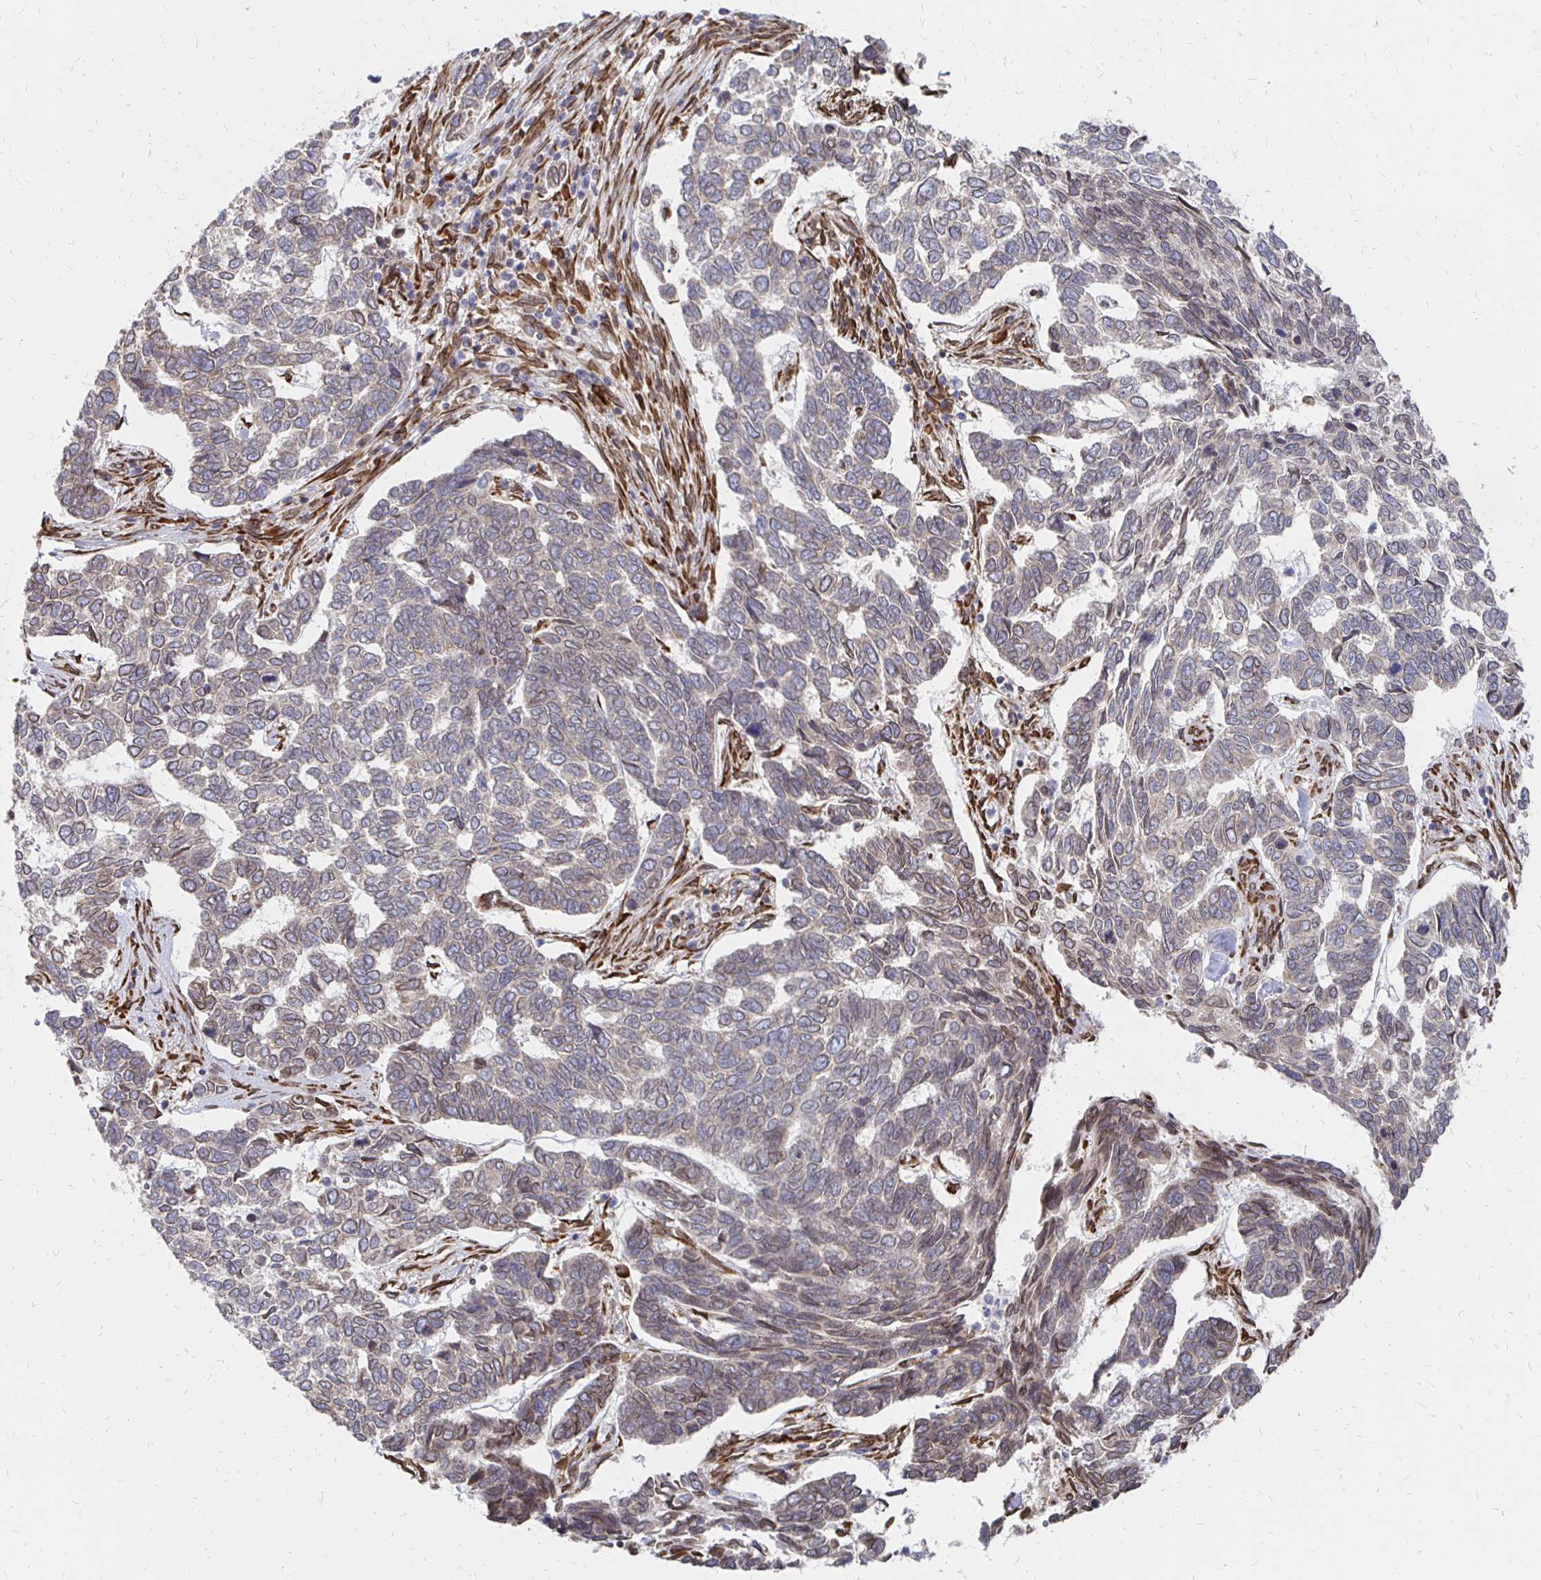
{"staining": {"intensity": "weak", "quantity": "25%-75%", "location": "cytoplasmic/membranous,nuclear"}, "tissue": "skin cancer", "cell_type": "Tumor cells", "image_type": "cancer", "snomed": [{"axis": "morphology", "description": "Basal cell carcinoma"}, {"axis": "topography", "description": "Skin"}], "caption": "DAB (3,3'-diaminobenzidine) immunohistochemical staining of human skin basal cell carcinoma reveals weak cytoplasmic/membranous and nuclear protein positivity in approximately 25%-75% of tumor cells.", "gene": "PELI3", "patient": {"sex": "female", "age": 65}}